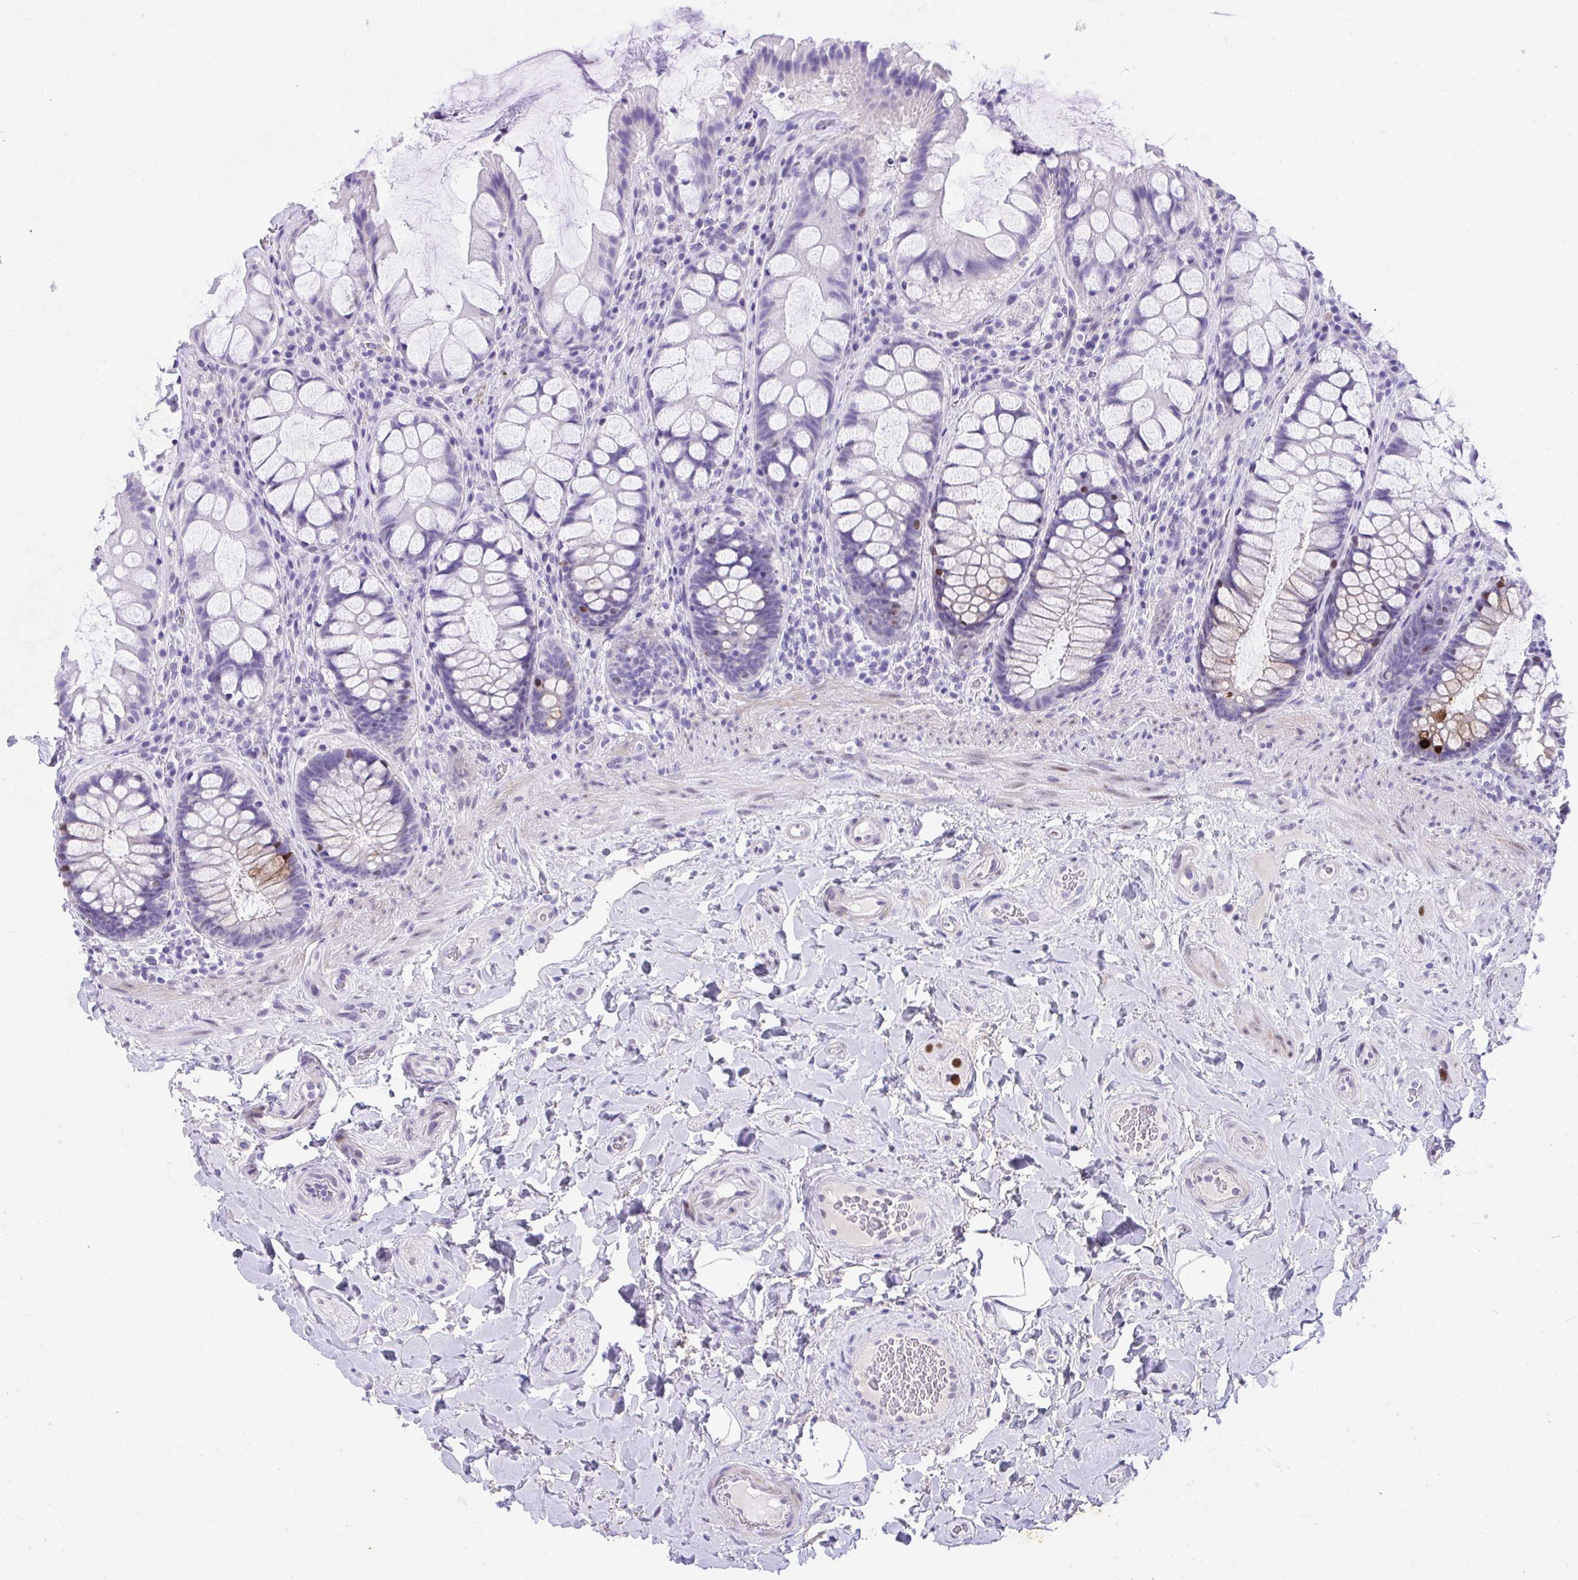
{"staining": {"intensity": "strong", "quantity": "<25%", "location": "cytoplasmic/membranous"}, "tissue": "rectum", "cell_type": "Glandular cells", "image_type": "normal", "snomed": [{"axis": "morphology", "description": "Normal tissue, NOS"}, {"axis": "topography", "description": "Rectum"}], "caption": "Benign rectum exhibits strong cytoplasmic/membranous staining in approximately <25% of glandular cells, visualized by immunohistochemistry. The staining is performed using DAB (3,3'-diaminobenzidine) brown chromogen to label protein expression. The nuclei are counter-stained blue using hematoxylin.", "gene": "KLK1", "patient": {"sex": "female", "age": 58}}